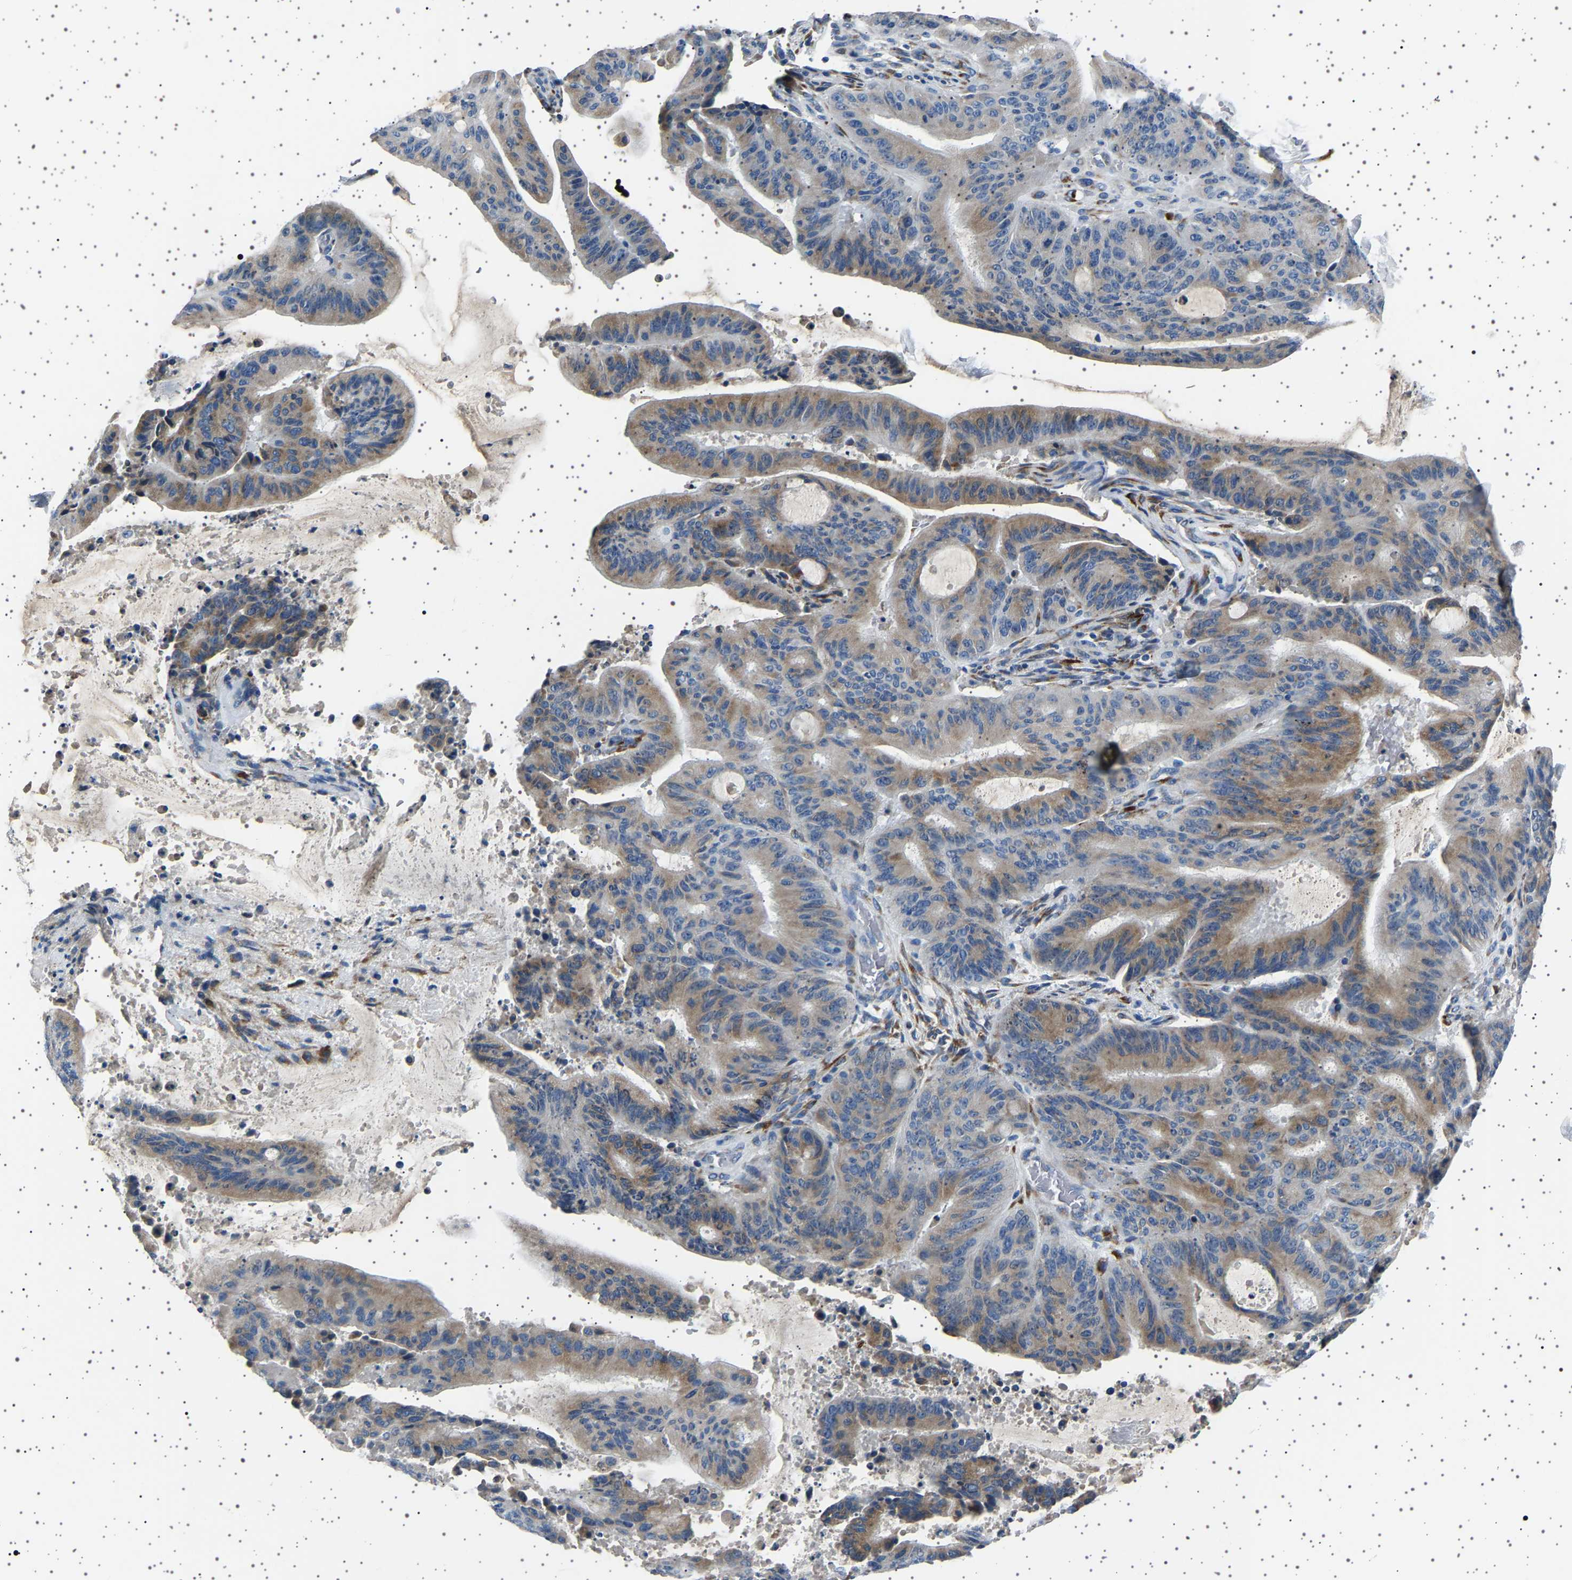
{"staining": {"intensity": "moderate", "quantity": "25%-75%", "location": "cytoplasmic/membranous"}, "tissue": "liver cancer", "cell_type": "Tumor cells", "image_type": "cancer", "snomed": [{"axis": "morphology", "description": "Normal tissue, NOS"}, {"axis": "morphology", "description": "Cholangiocarcinoma"}, {"axis": "topography", "description": "Liver"}, {"axis": "topography", "description": "Peripheral nerve tissue"}], "caption": "Cholangiocarcinoma (liver) stained with DAB (3,3'-diaminobenzidine) IHC shows medium levels of moderate cytoplasmic/membranous positivity in approximately 25%-75% of tumor cells.", "gene": "FTCD", "patient": {"sex": "female", "age": 73}}